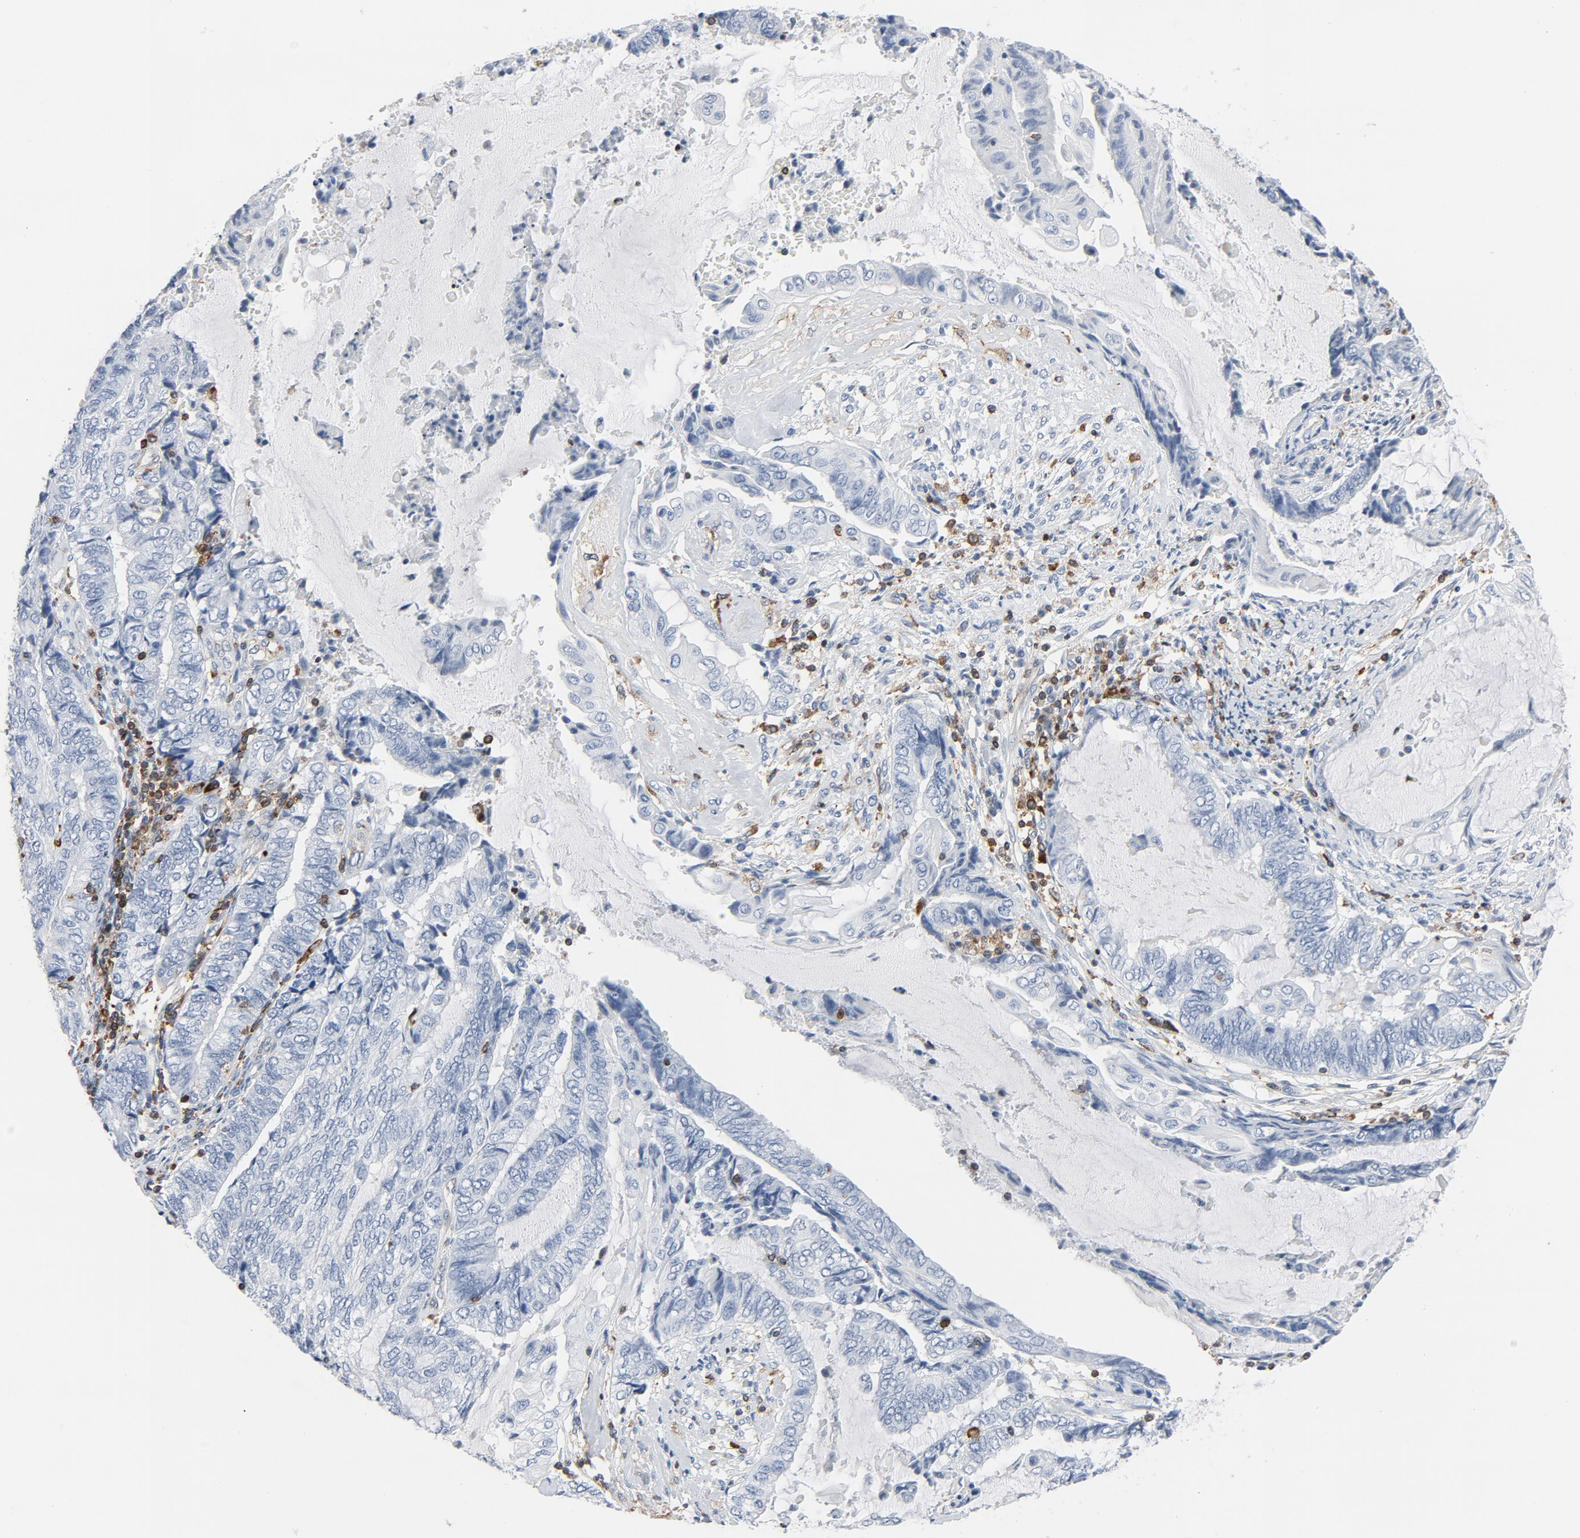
{"staining": {"intensity": "negative", "quantity": "none", "location": "none"}, "tissue": "endometrial cancer", "cell_type": "Tumor cells", "image_type": "cancer", "snomed": [{"axis": "morphology", "description": "Adenocarcinoma, NOS"}, {"axis": "topography", "description": "Uterus"}, {"axis": "topography", "description": "Endometrium"}], "caption": "High power microscopy histopathology image of an immunohistochemistry (IHC) photomicrograph of endometrial cancer, revealing no significant expression in tumor cells. (DAB (3,3'-diaminobenzidine) immunohistochemistry (IHC) with hematoxylin counter stain).", "gene": "LCP2", "patient": {"sex": "female", "age": 70}}